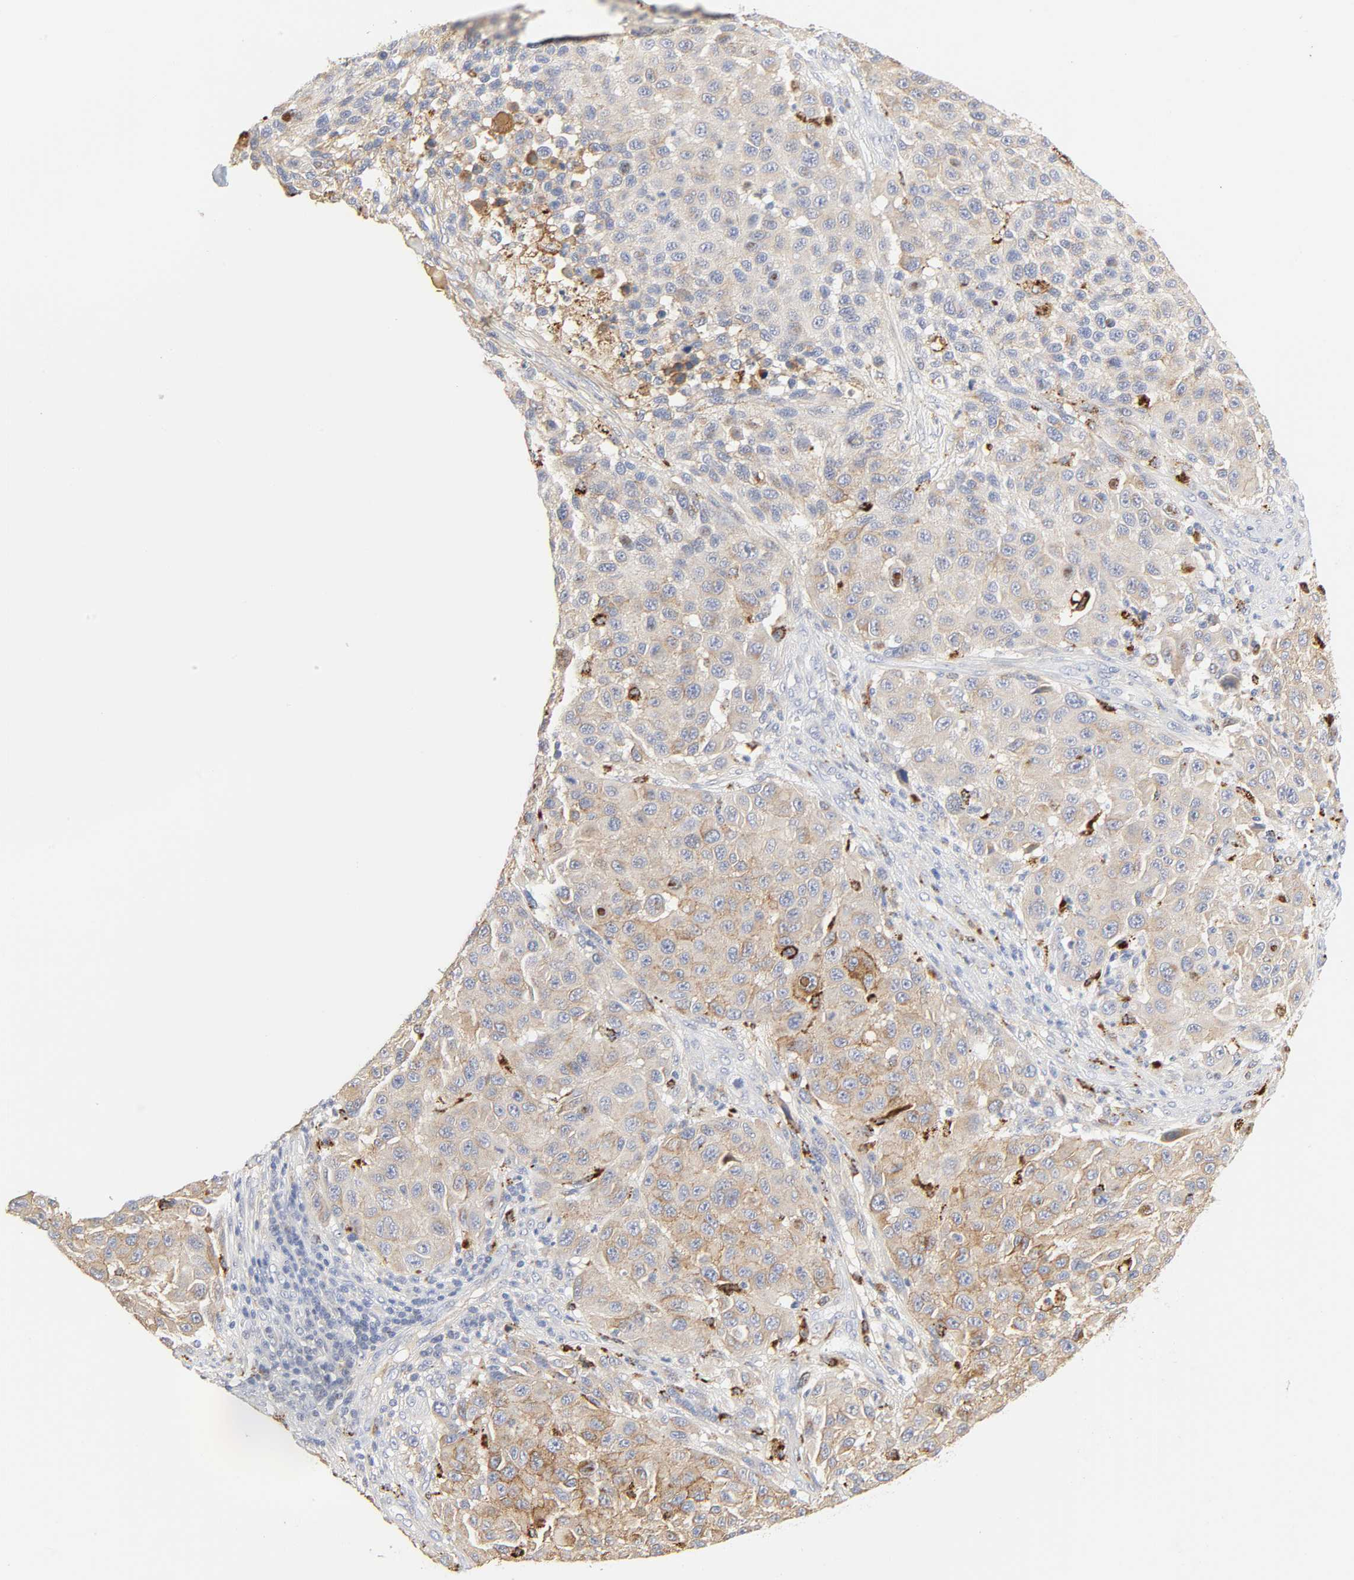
{"staining": {"intensity": "moderate", "quantity": ">75%", "location": "cytoplasmic/membranous"}, "tissue": "melanoma", "cell_type": "Tumor cells", "image_type": "cancer", "snomed": [{"axis": "morphology", "description": "Malignant melanoma, Metastatic site"}, {"axis": "topography", "description": "Lymph node"}], "caption": "Immunohistochemical staining of melanoma displays medium levels of moderate cytoplasmic/membranous protein staining in approximately >75% of tumor cells.", "gene": "MAGEB17", "patient": {"sex": "male", "age": 61}}